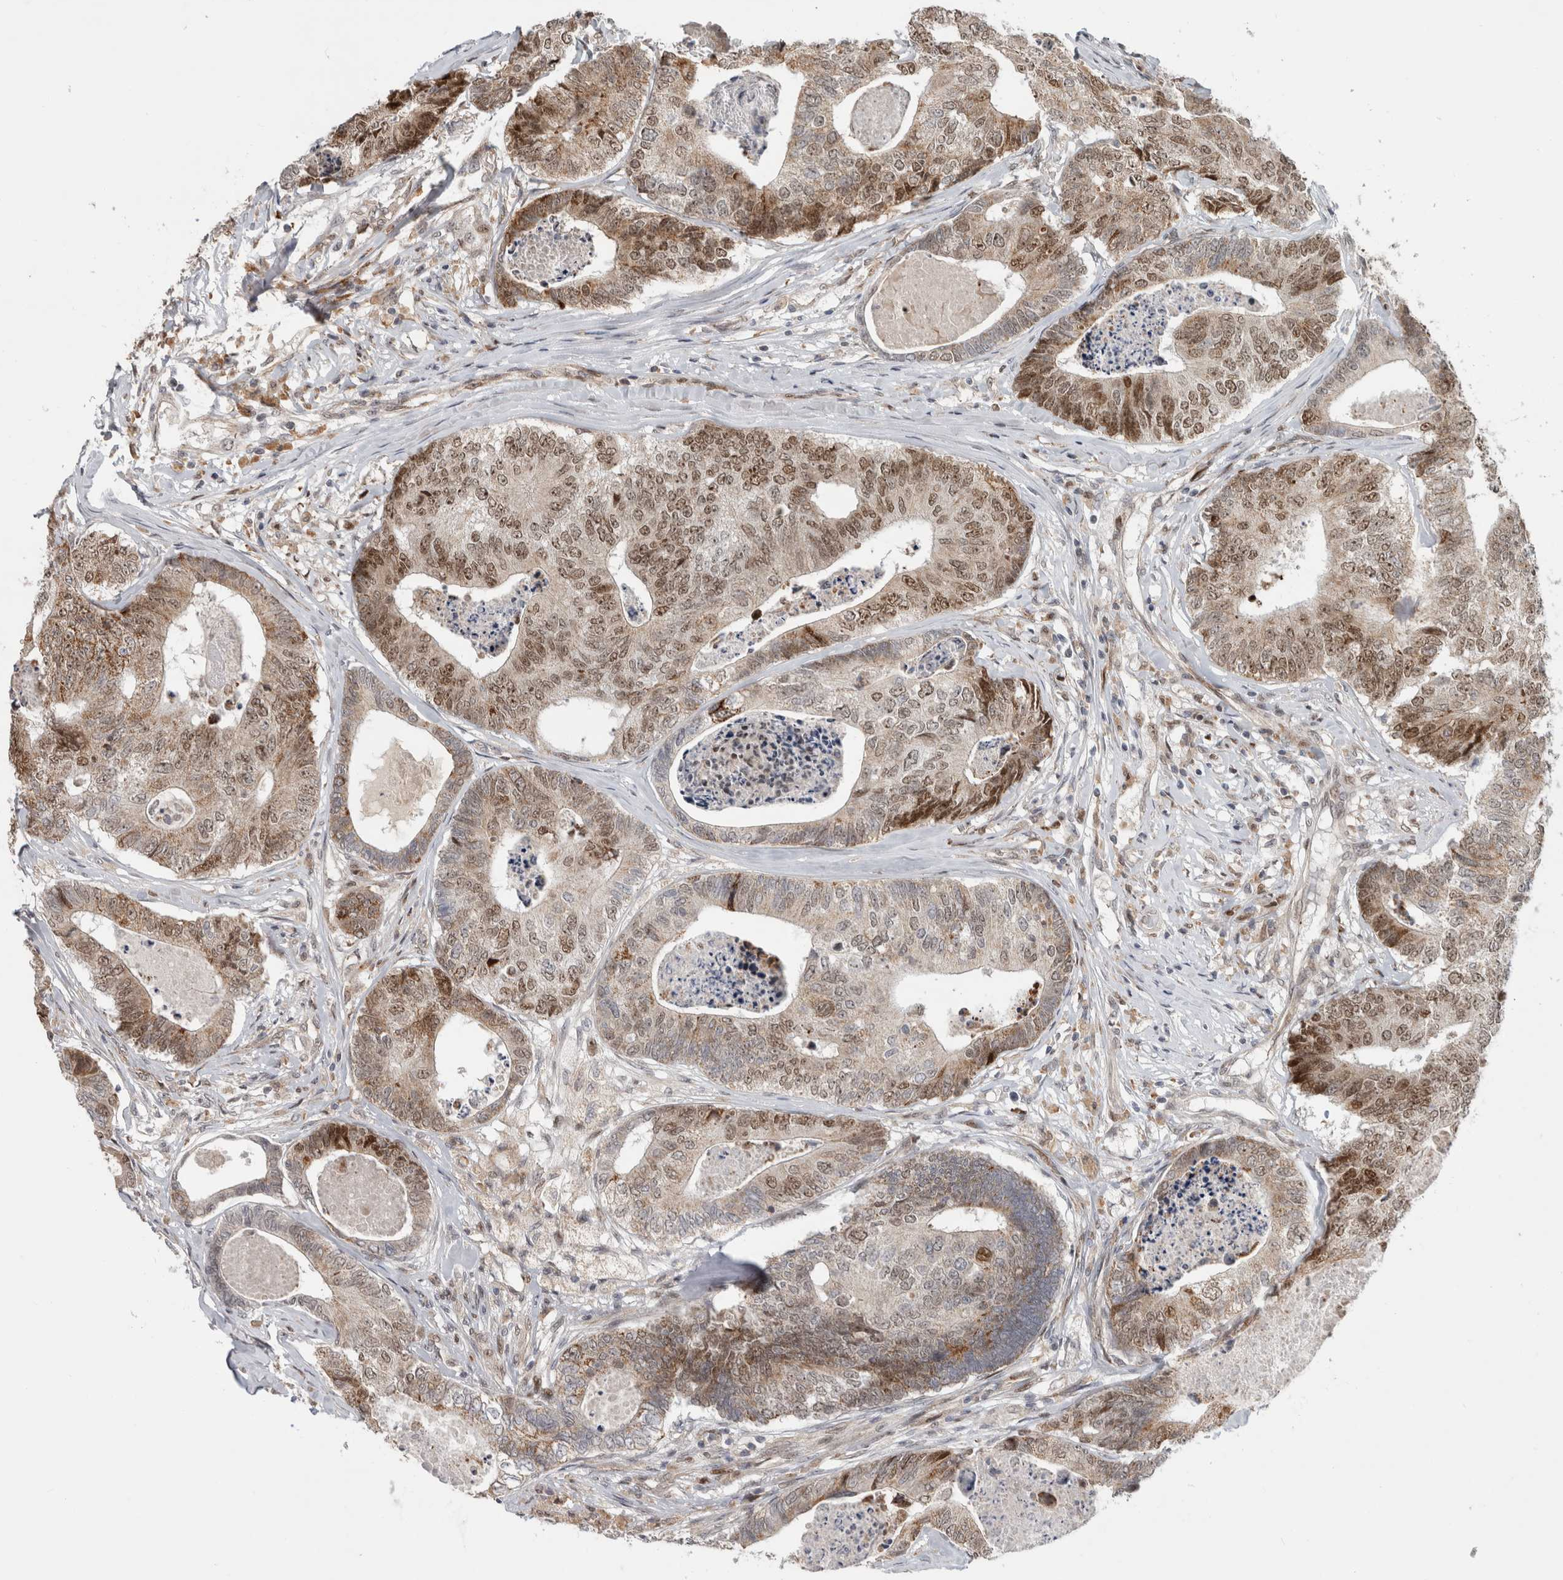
{"staining": {"intensity": "moderate", "quantity": ">75%", "location": "cytoplasmic/membranous,nuclear"}, "tissue": "colorectal cancer", "cell_type": "Tumor cells", "image_type": "cancer", "snomed": [{"axis": "morphology", "description": "Adenocarcinoma, NOS"}, {"axis": "topography", "description": "Colon"}], "caption": "A histopathology image of human colorectal adenocarcinoma stained for a protein reveals moderate cytoplasmic/membranous and nuclear brown staining in tumor cells. The protein of interest is shown in brown color, while the nuclei are stained blue.", "gene": "INSRR", "patient": {"sex": "female", "age": 67}}